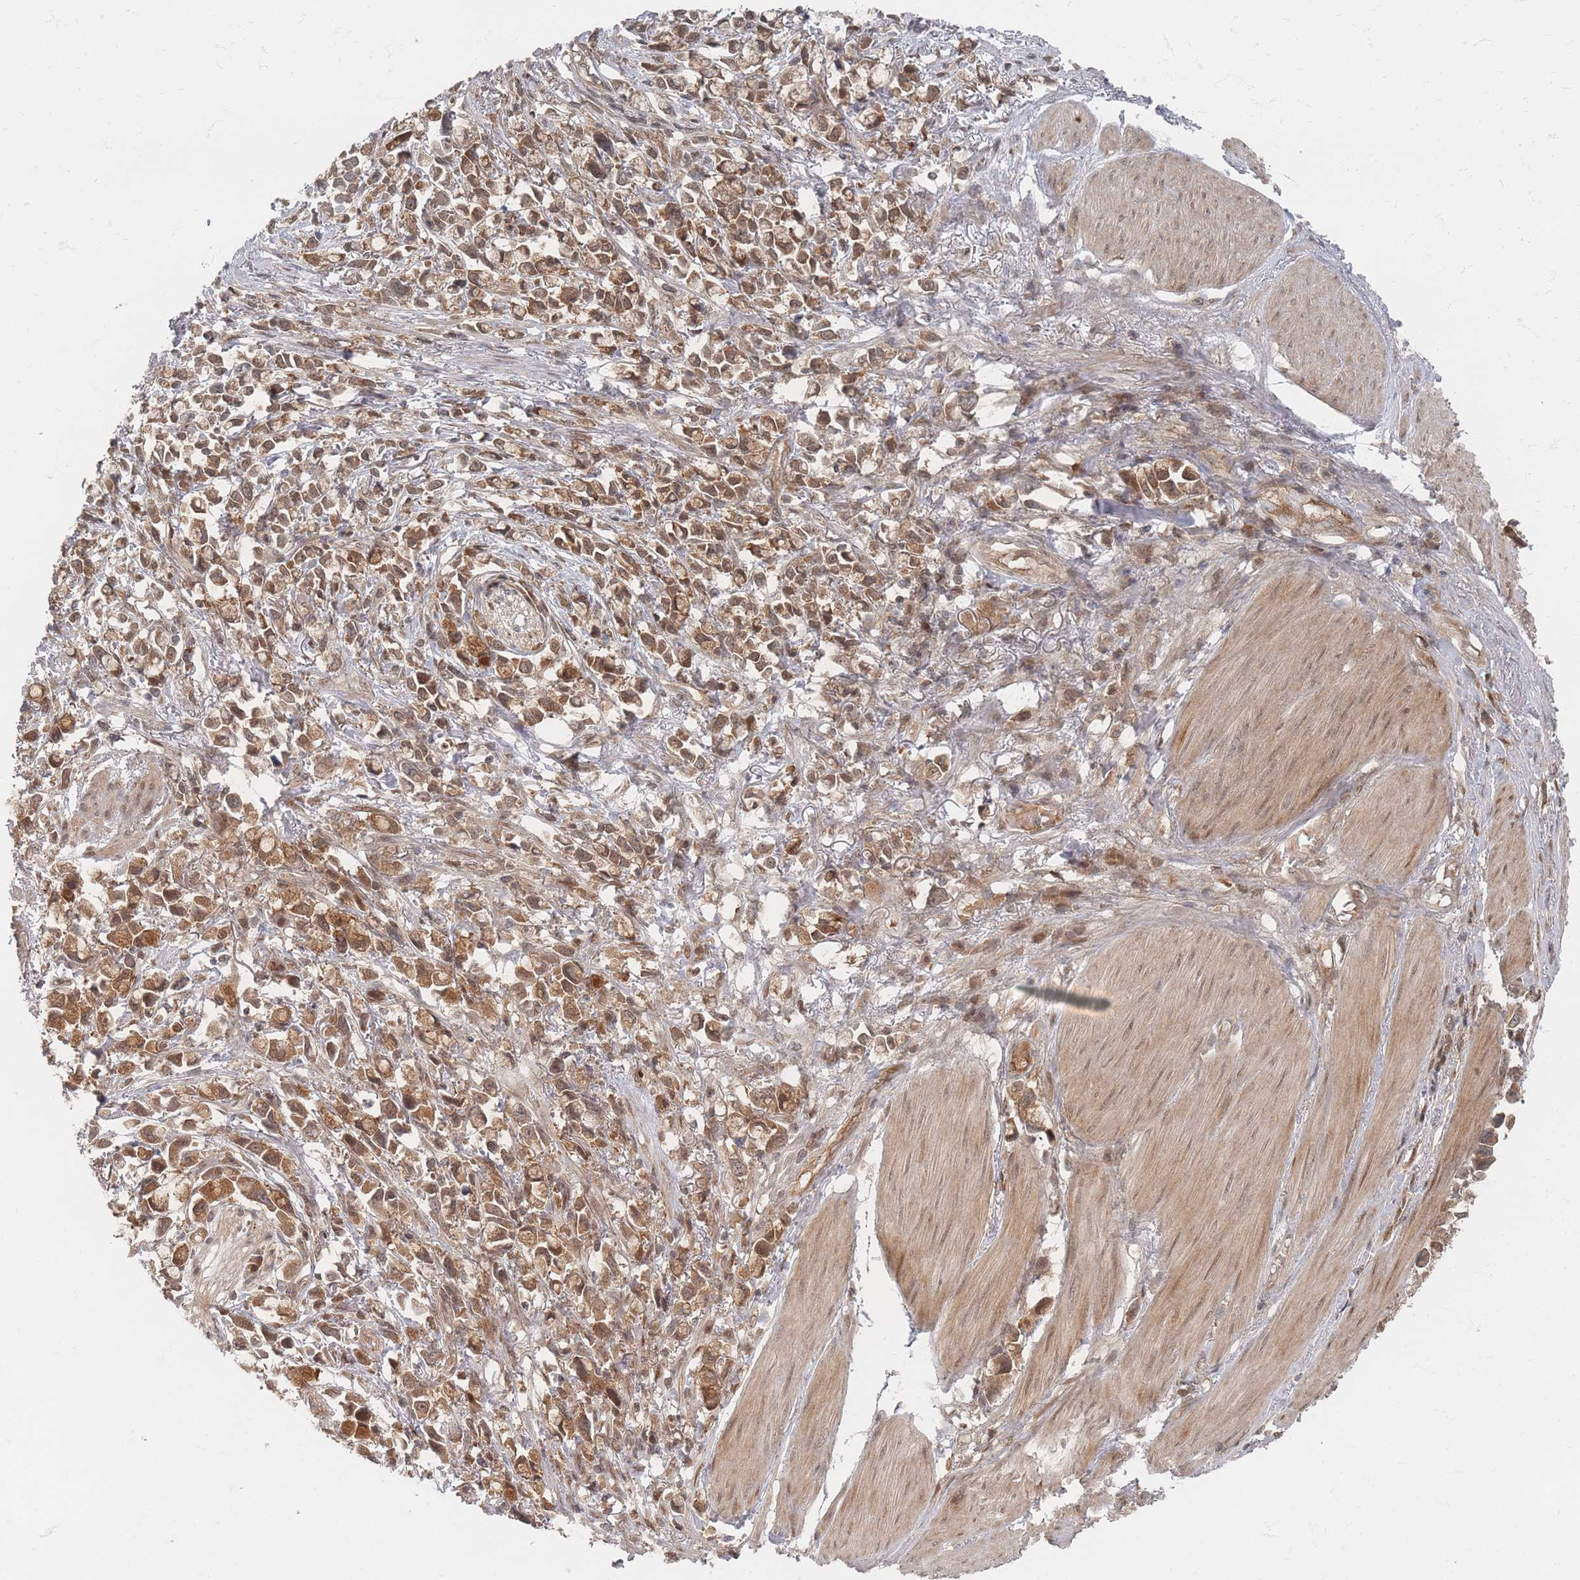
{"staining": {"intensity": "moderate", "quantity": ">75%", "location": "cytoplasmic/membranous"}, "tissue": "stomach cancer", "cell_type": "Tumor cells", "image_type": "cancer", "snomed": [{"axis": "morphology", "description": "Adenocarcinoma, NOS"}, {"axis": "topography", "description": "Stomach"}], "caption": "Protein expression analysis of adenocarcinoma (stomach) exhibits moderate cytoplasmic/membranous expression in approximately >75% of tumor cells.", "gene": "PSMD9", "patient": {"sex": "female", "age": 81}}